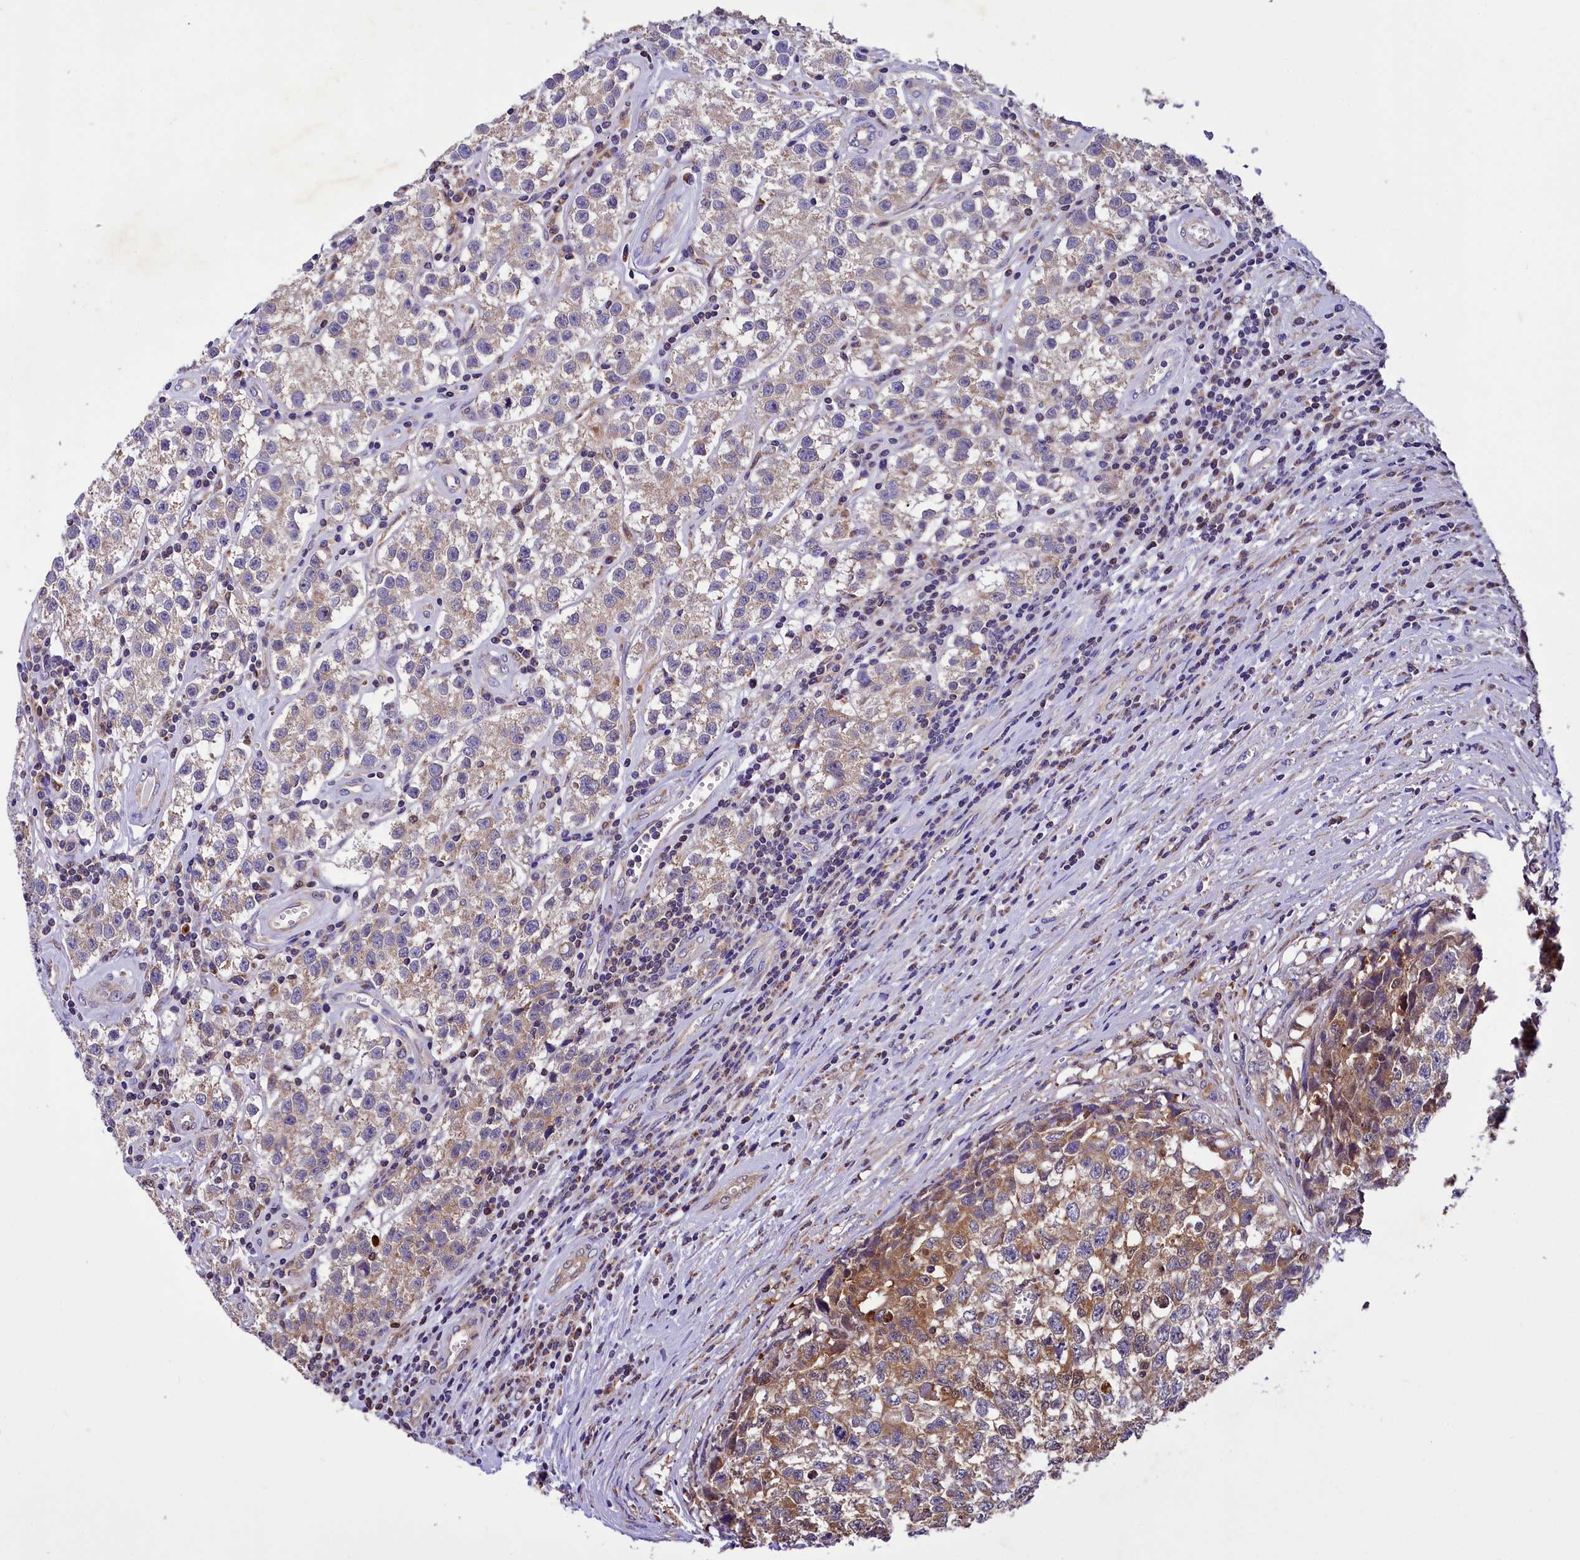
{"staining": {"intensity": "moderate", "quantity": ">75%", "location": "cytoplasmic/membranous"}, "tissue": "testis cancer", "cell_type": "Tumor cells", "image_type": "cancer", "snomed": [{"axis": "morphology", "description": "Seminoma, NOS"}, {"axis": "morphology", "description": "Carcinoma, Embryonal, NOS"}, {"axis": "topography", "description": "Testis"}], "caption": "IHC (DAB (3,3'-diaminobenzidine)) staining of human testis cancer demonstrates moderate cytoplasmic/membranous protein staining in approximately >75% of tumor cells.", "gene": "TASOR2", "patient": {"sex": "male", "age": 43}}